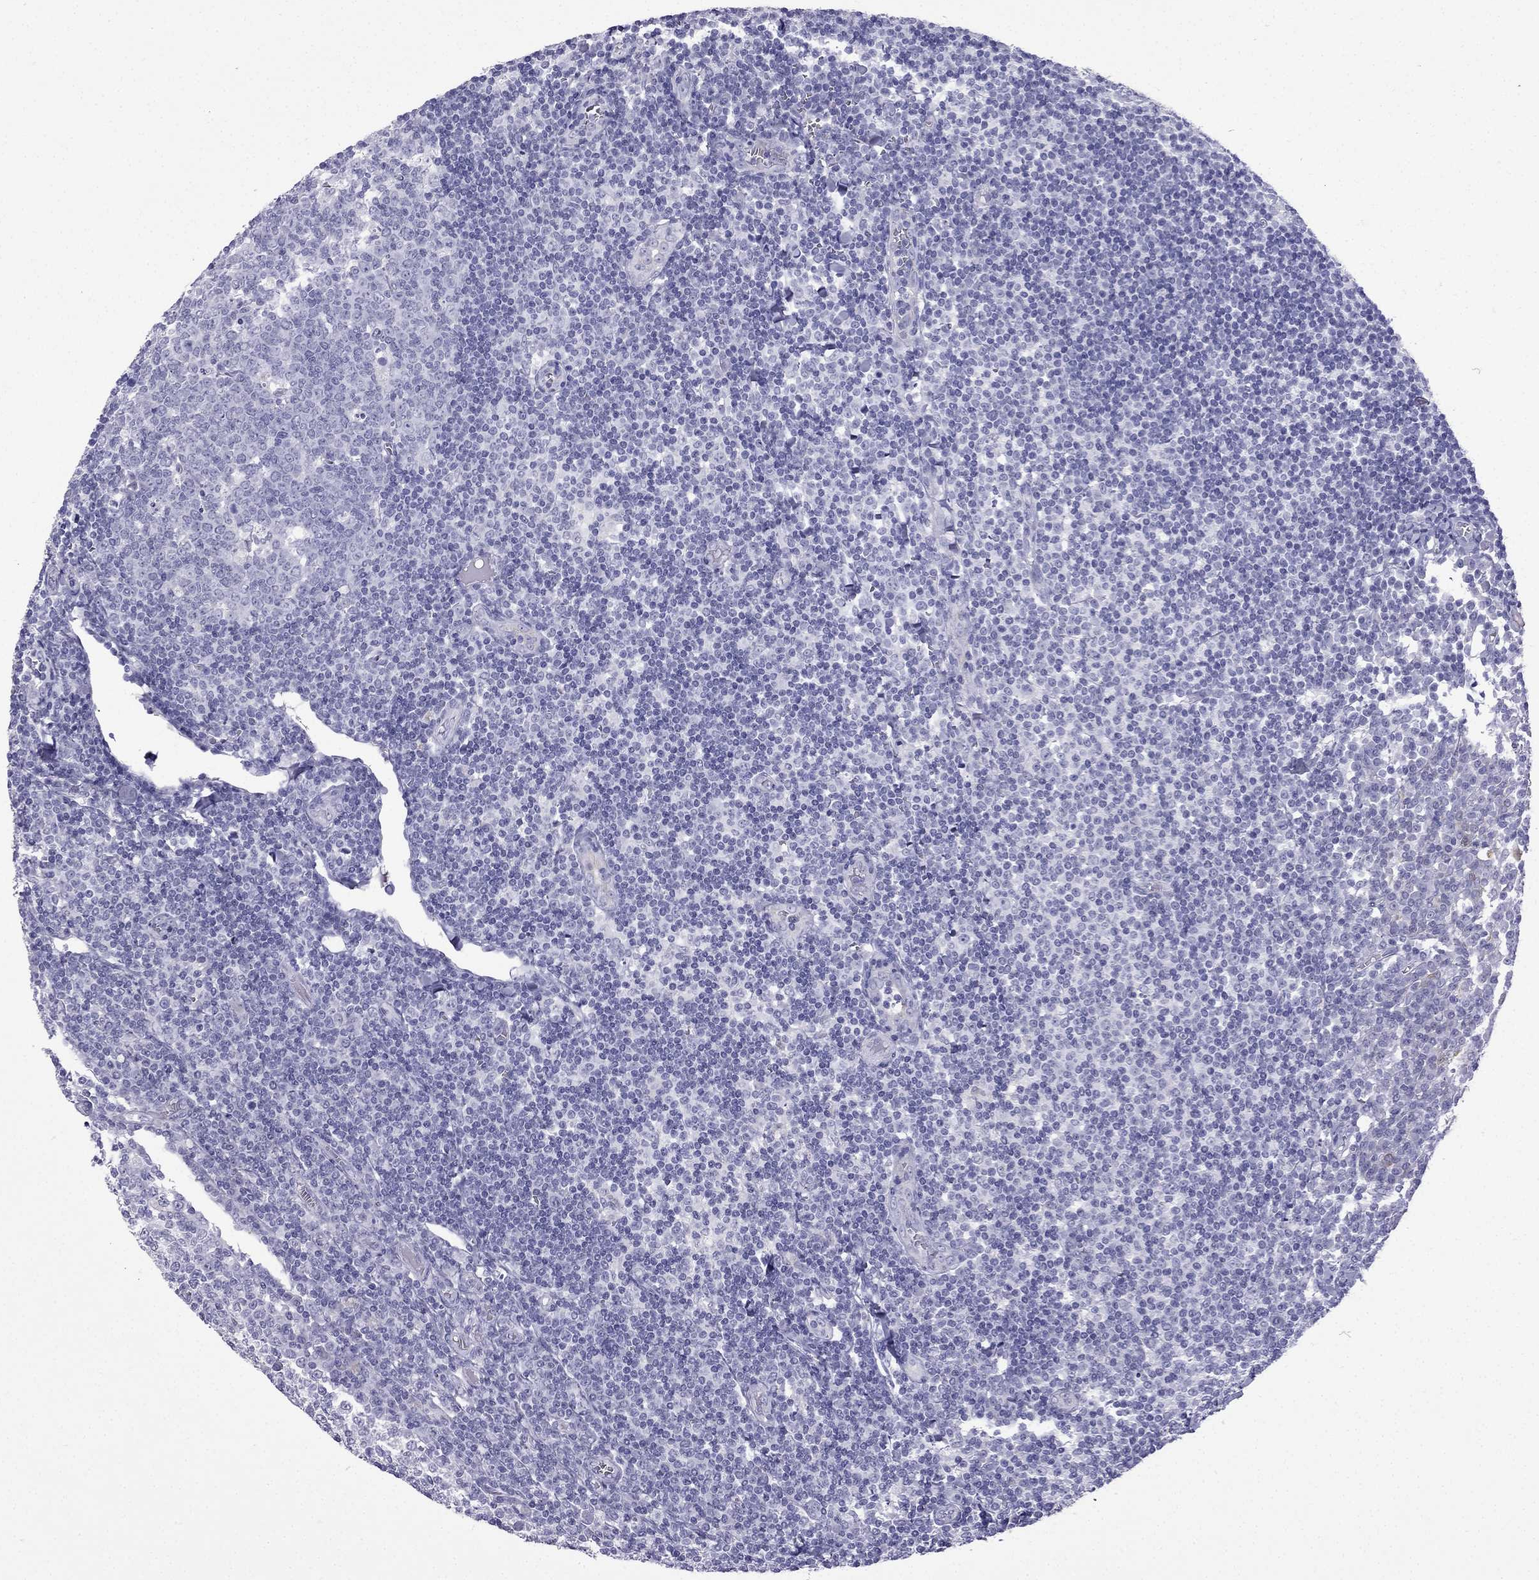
{"staining": {"intensity": "negative", "quantity": "none", "location": "none"}, "tissue": "tonsil", "cell_type": "Germinal center cells", "image_type": "normal", "snomed": [{"axis": "morphology", "description": "Normal tissue, NOS"}, {"axis": "topography", "description": "Tonsil"}], "caption": "The histopathology image exhibits no staining of germinal center cells in unremarkable tonsil. (Stains: DAB immunohistochemistry (IHC) with hematoxylin counter stain, Microscopy: brightfield microscopy at high magnification).", "gene": "GJA8", "patient": {"sex": "female", "age": 12}}